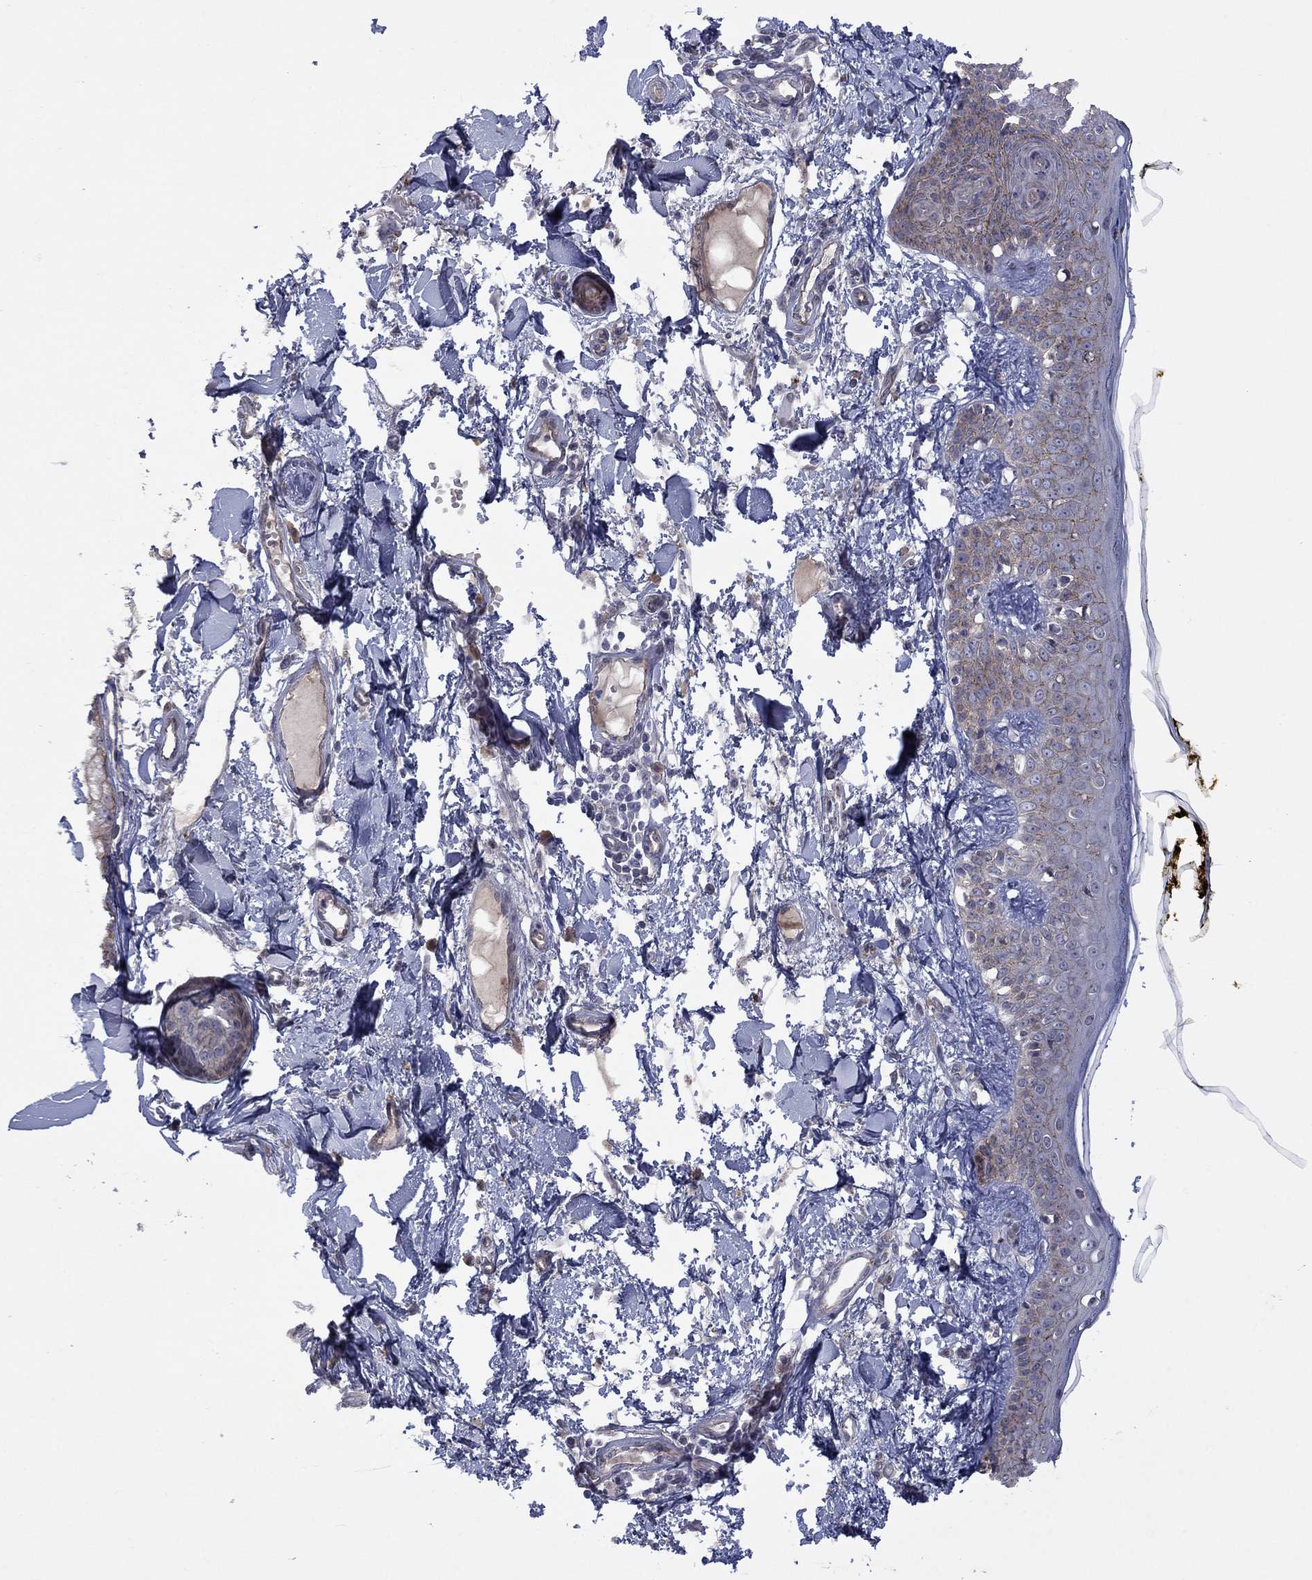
{"staining": {"intensity": "negative", "quantity": "none", "location": "none"}, "tissue": "skin", "cell_type": "Fibroblasts", "image_type": "normal", "snomed": [{"axis": "morphology", "description": "Normal tissue, NOS"}, {"axis": "topography", "description": "Skin"}], "caption": "The histopathology image displays no significant expression in fibroblasts of skin.", "gene": "EMC9", "patient": {"sex": "male", "age": 76}}